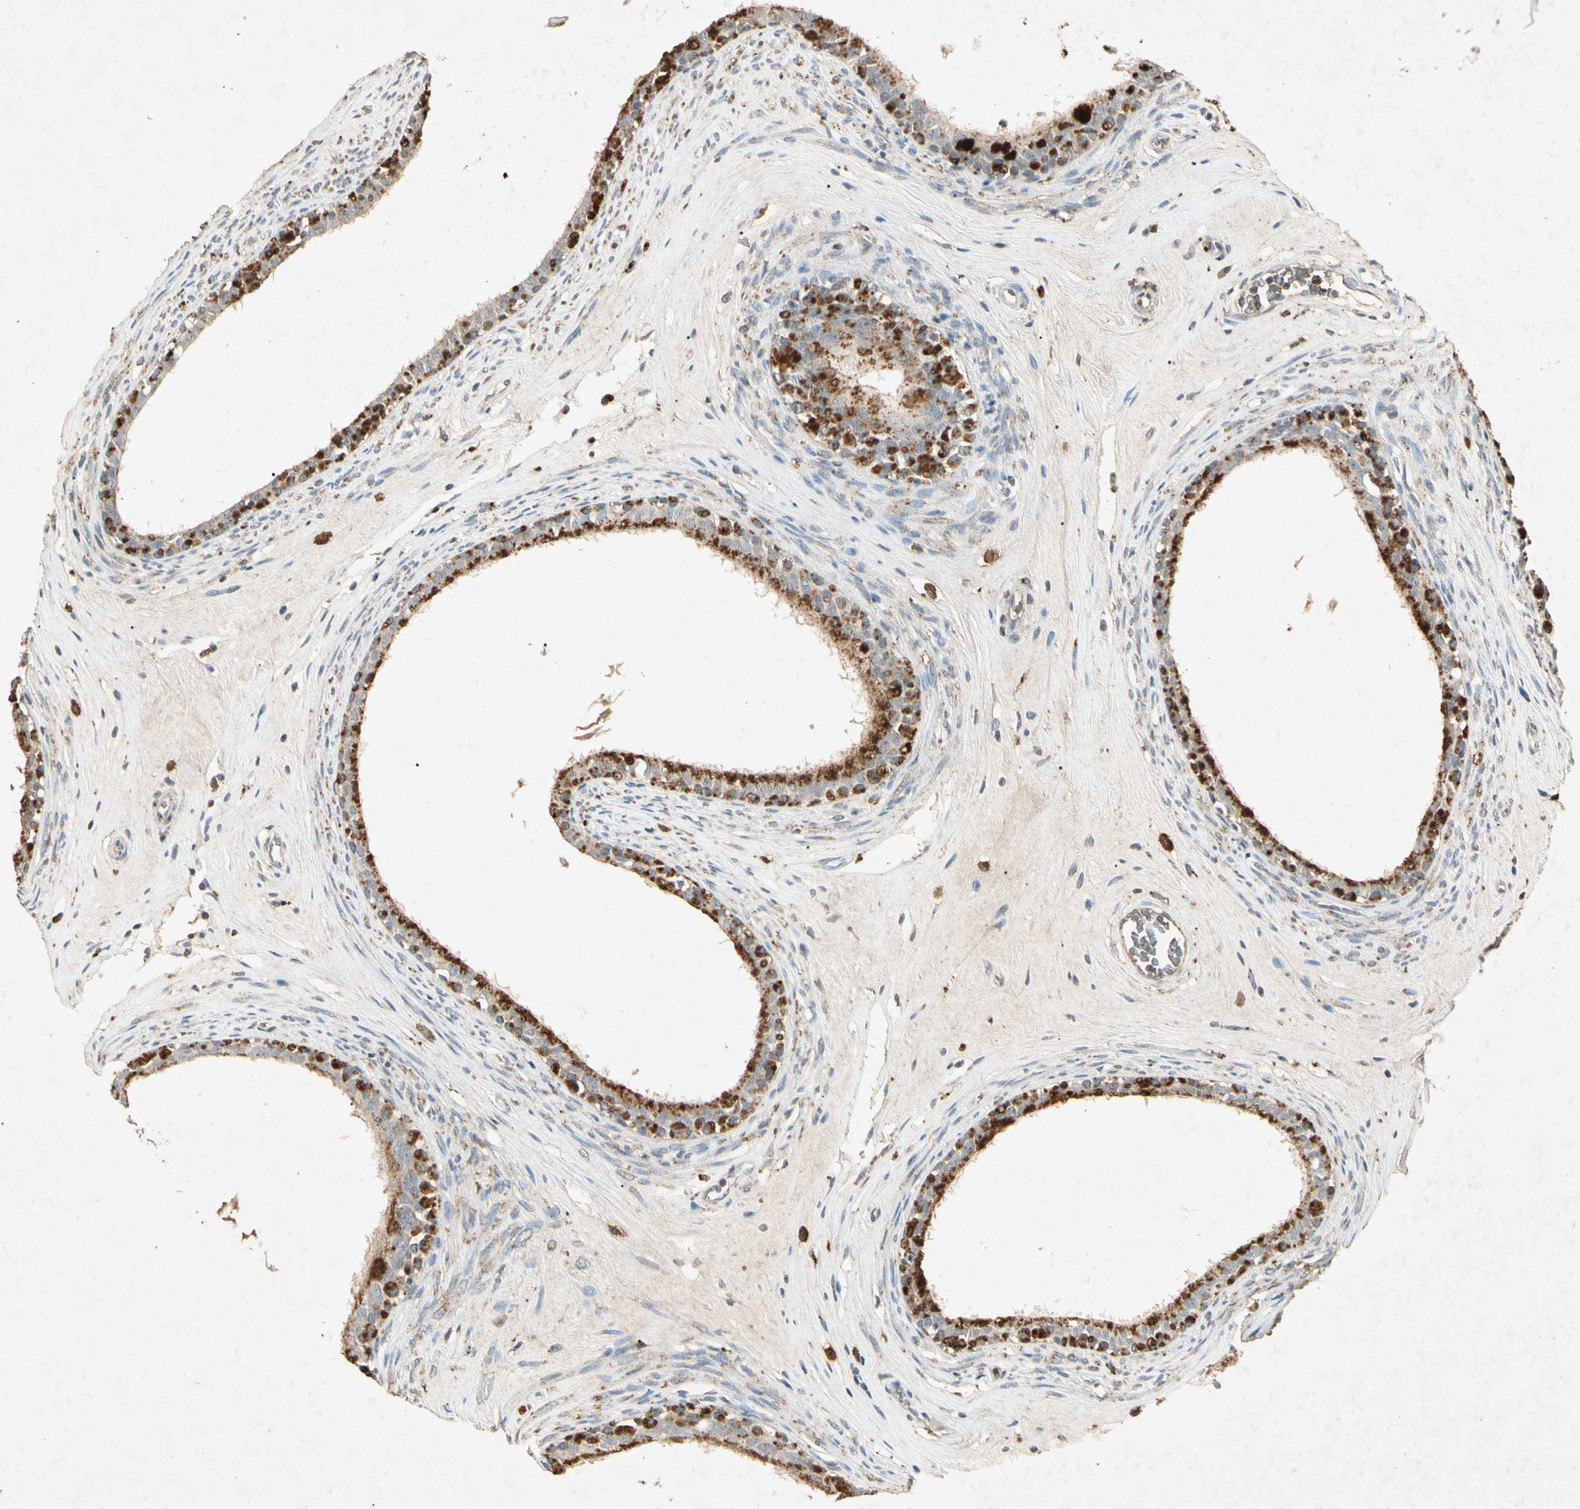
{"staining": {"intensity": "strong", "quantity": ">75%", "location": "cytoplasmic/membranous"}, "tissue": "epididymis", "cell_type": "Glandular cells", "image_type": "normal", "snomed": [{"axis": "morphology", "description": "Normal tissue, NOS"}, {"axis": "morphology", "description": "Inflammation, NOS"}, {"axis": "topography", "description": "Epididymis"}], "caption": "Epididymis stained for a protein displays strong cytoplasmic/membranous positivity in glandular cells. (IHC, brightfield microscopy, high magnification).", "gene": "MSRB1", "patient": {"sex": "male", "age": 84}}